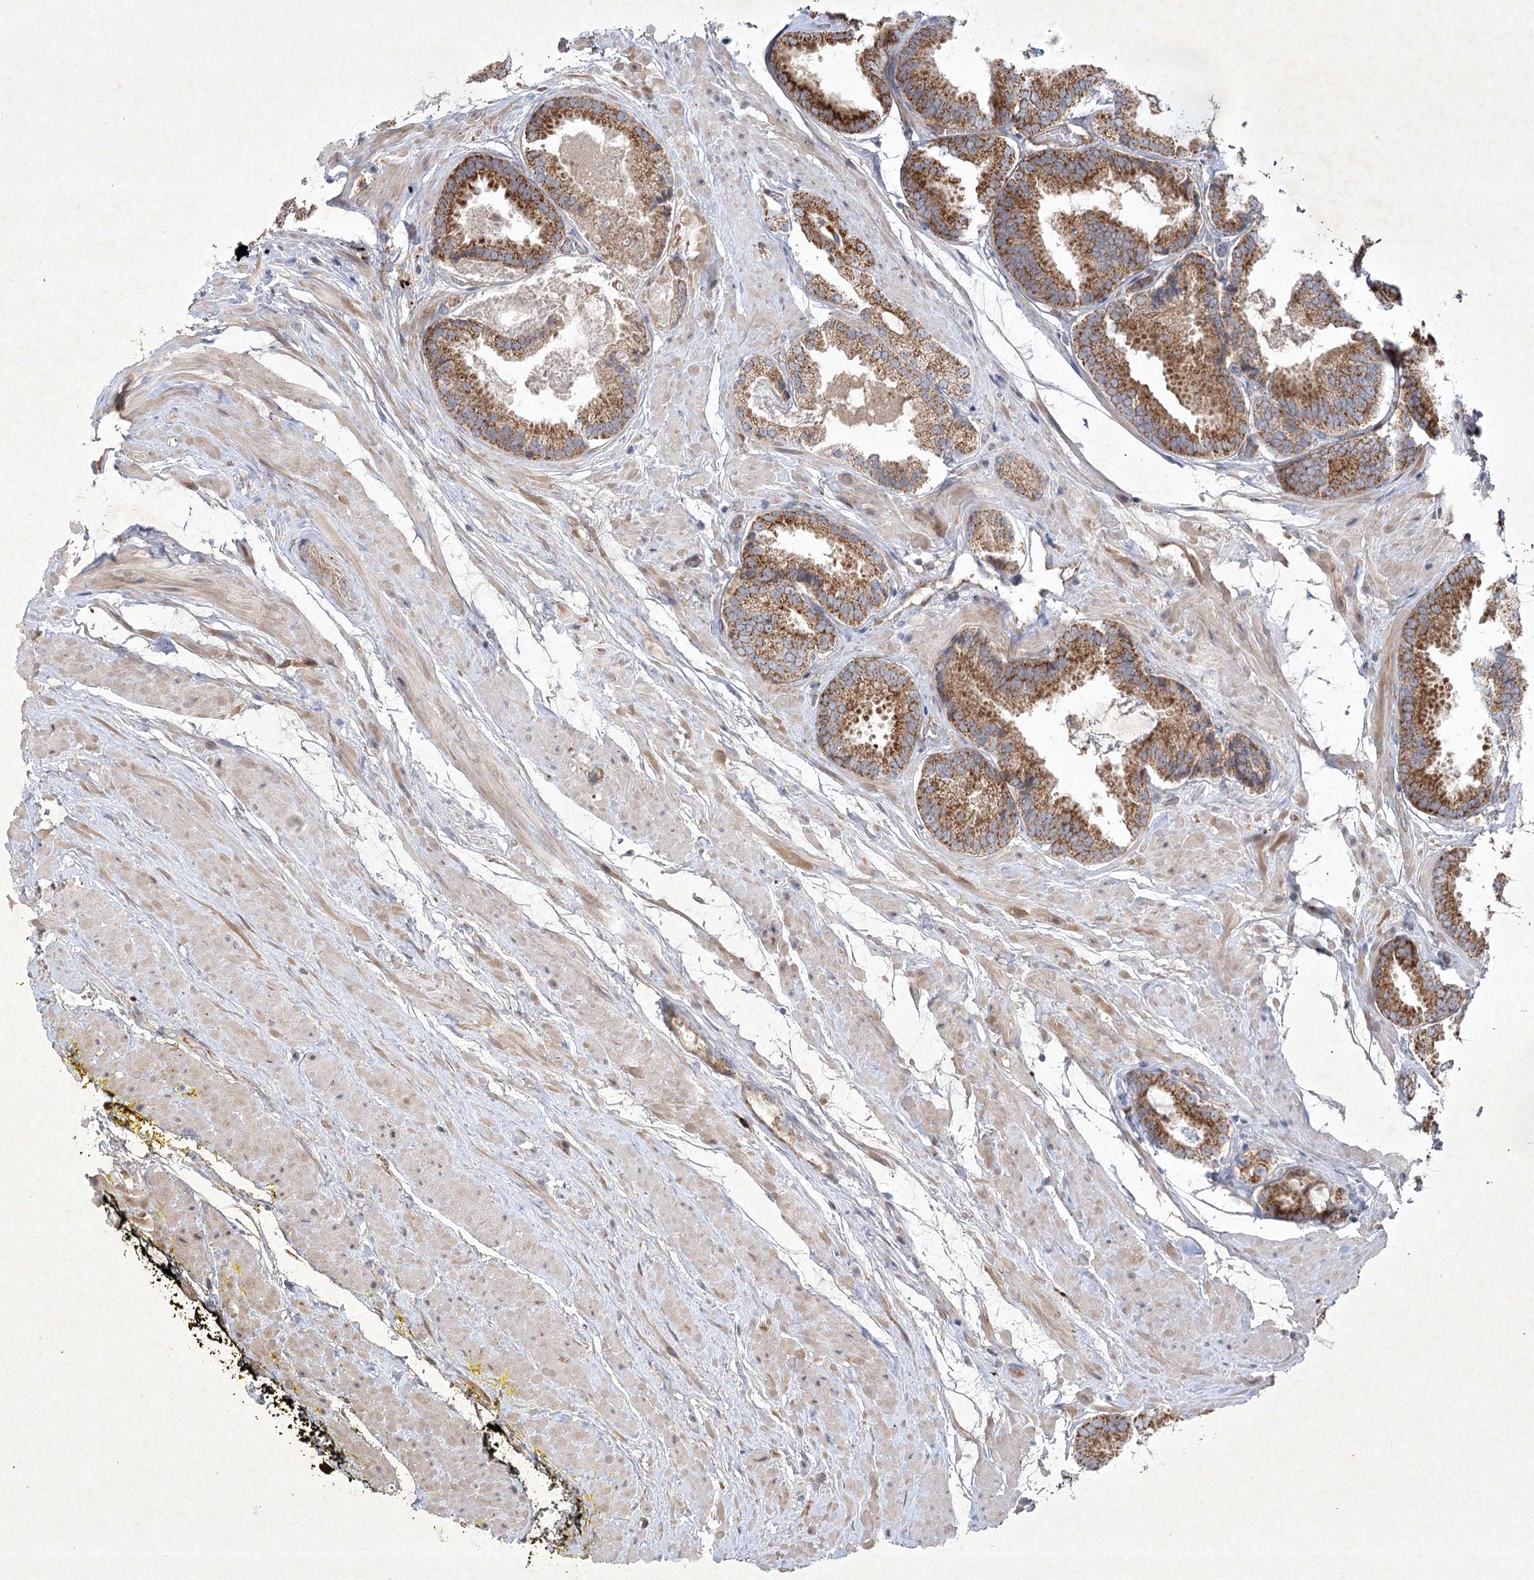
{"staining": {"intensity": "moderate", "quantity": ">75%", "location": "cytoplasmic/membranous"}, "tissue": "prostate cancer", "cell_type": "Tumor cells", "image_type": "cancer", "snomed": [{"axis": "morphology", "description": "Adenocarcinoma, Low grade"}, {"axis": "topography", "description": "Prostate"}], "caption": "Moderate cytoplasmic/membranous staining is appreciated in approximately >75% of tumor cells in prostate adenocarcinoma (low-grade).", "gene": "PYROXD2", "patient": {"sex": "male", "age": 71}}